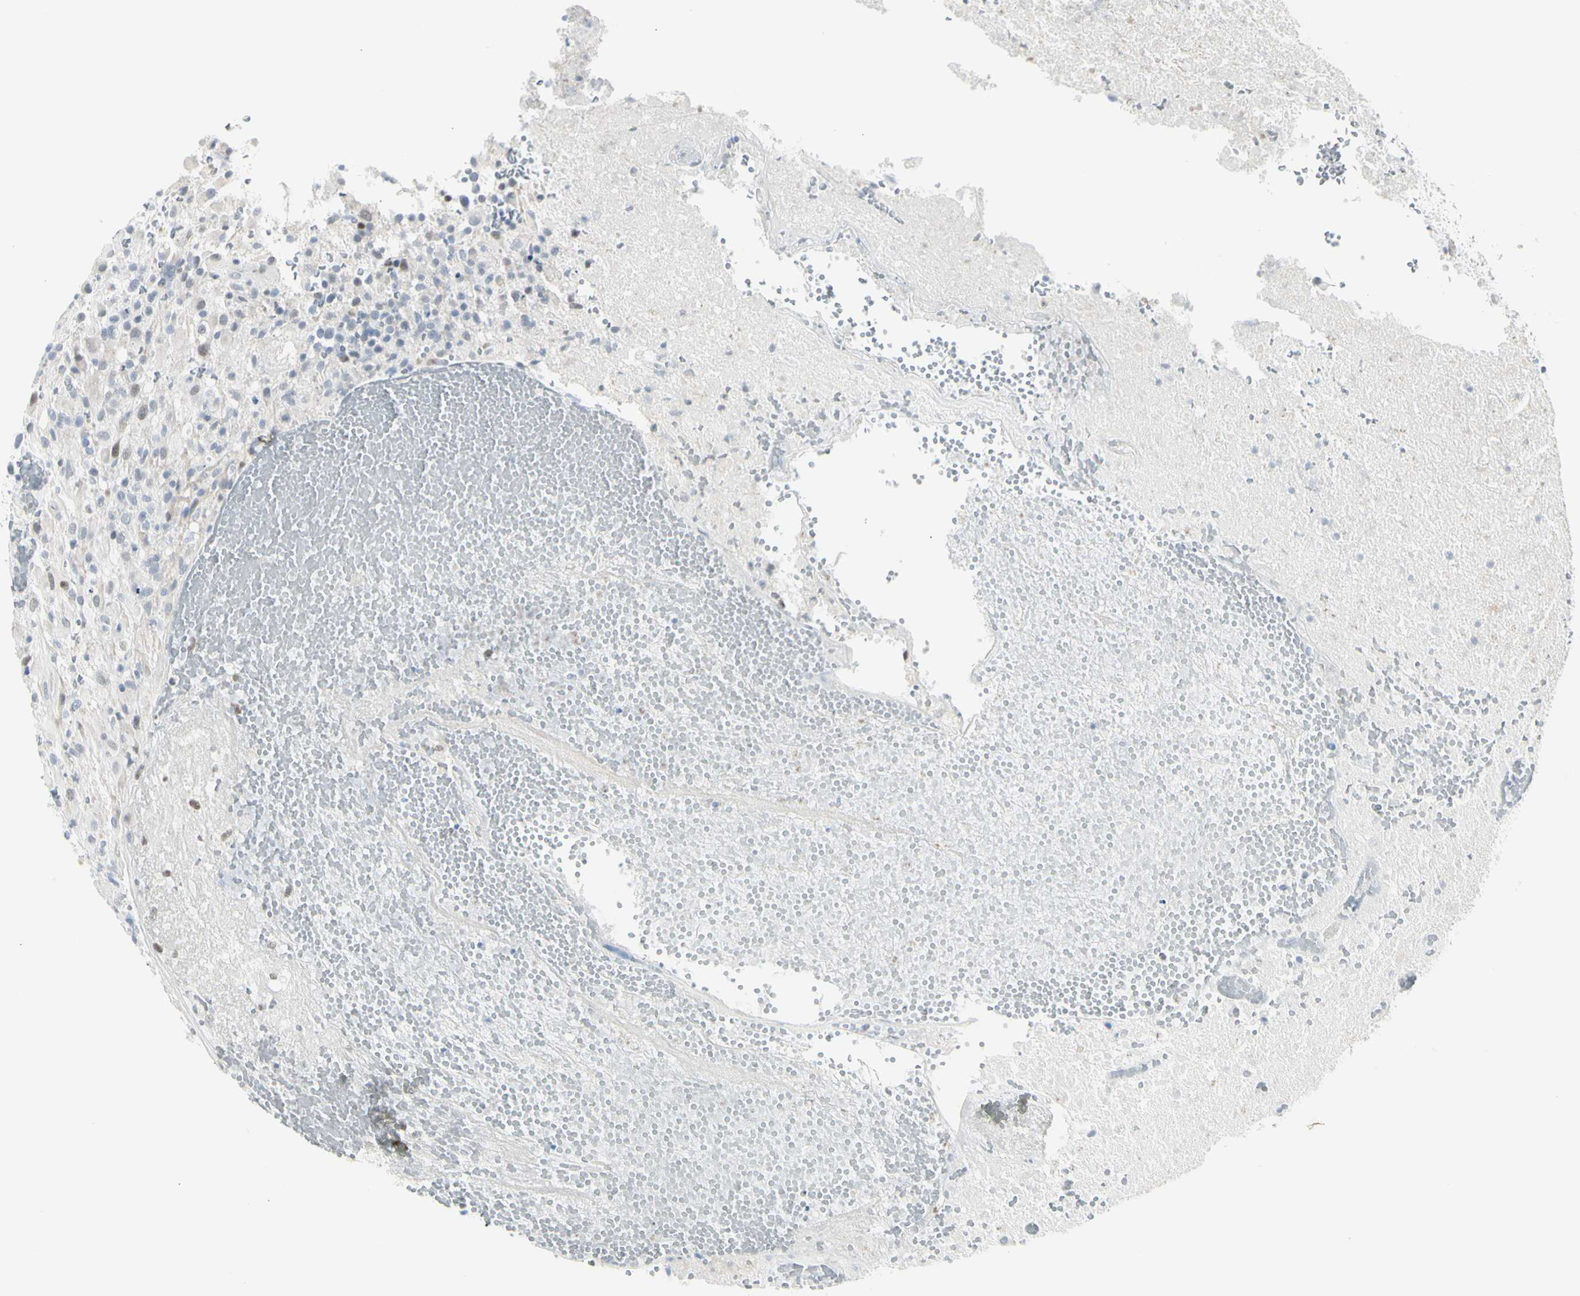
{"staining": {"intensity": "weak", "quantity": "<25%", "location": "nuclear"}, "tissue": "glioma", "cell_type": "Tumor cells", "image_type": "cancer", "snomed": [{"axis": "morphology", "description": "Glioma, malignant, High grade"}, {"axis": "topography", "description": "Brain"}], "caption": "Tumor cells are negative for protein expression in human glioma.", "gene": "ZBTB7B", "patient": {"sex": "male", "age": 71}}